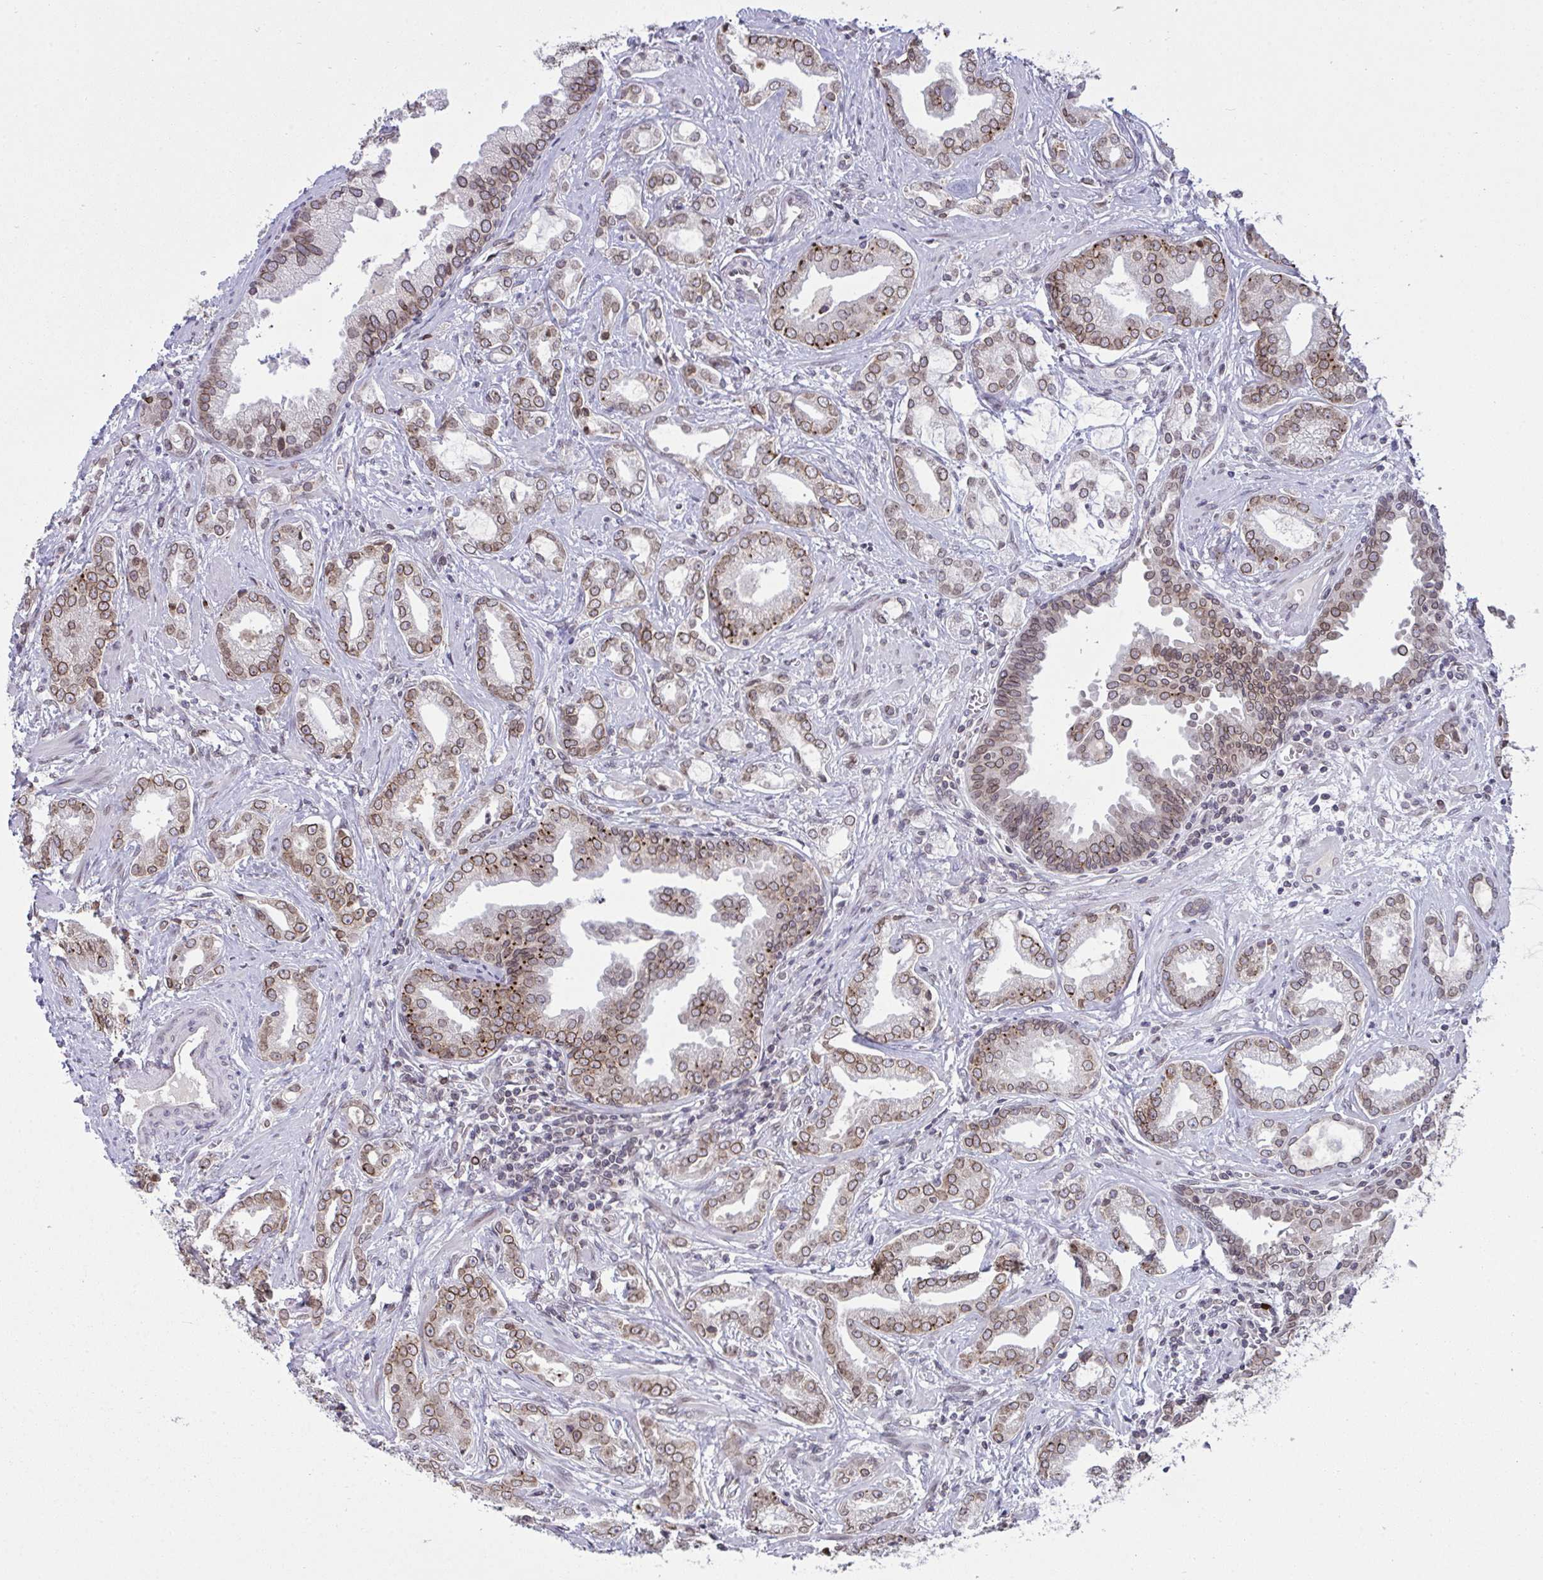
{"staining": {"intensity": "moderate", "quantity": "25%-75%", "location": "cytoplasmic/membranous,nuclear"}, "tissue": "prostate cancer", "cell_type": "Tumor cells", "image_type": "cancer", "snomed": [{"axis": "morphology", "description": "Adenocarcinoma, Medium grade"}, {"axis": "topography", "description": "Prostate"}], "caption": "Protein staining exhibits moderate cytoplasmic/membranous and nuclear expression in approximately 25%-75% of tumor cells in adenocarcinoma (medium-grade) (prostate). (Stains: DAB (3,3'-diaminobenzidine) in brown, nuclei in blue, Microscopy: brightfield microscopy at high magnification).", "gene": "RANBP2", "patient": {"sex": "male", "age": 57}}